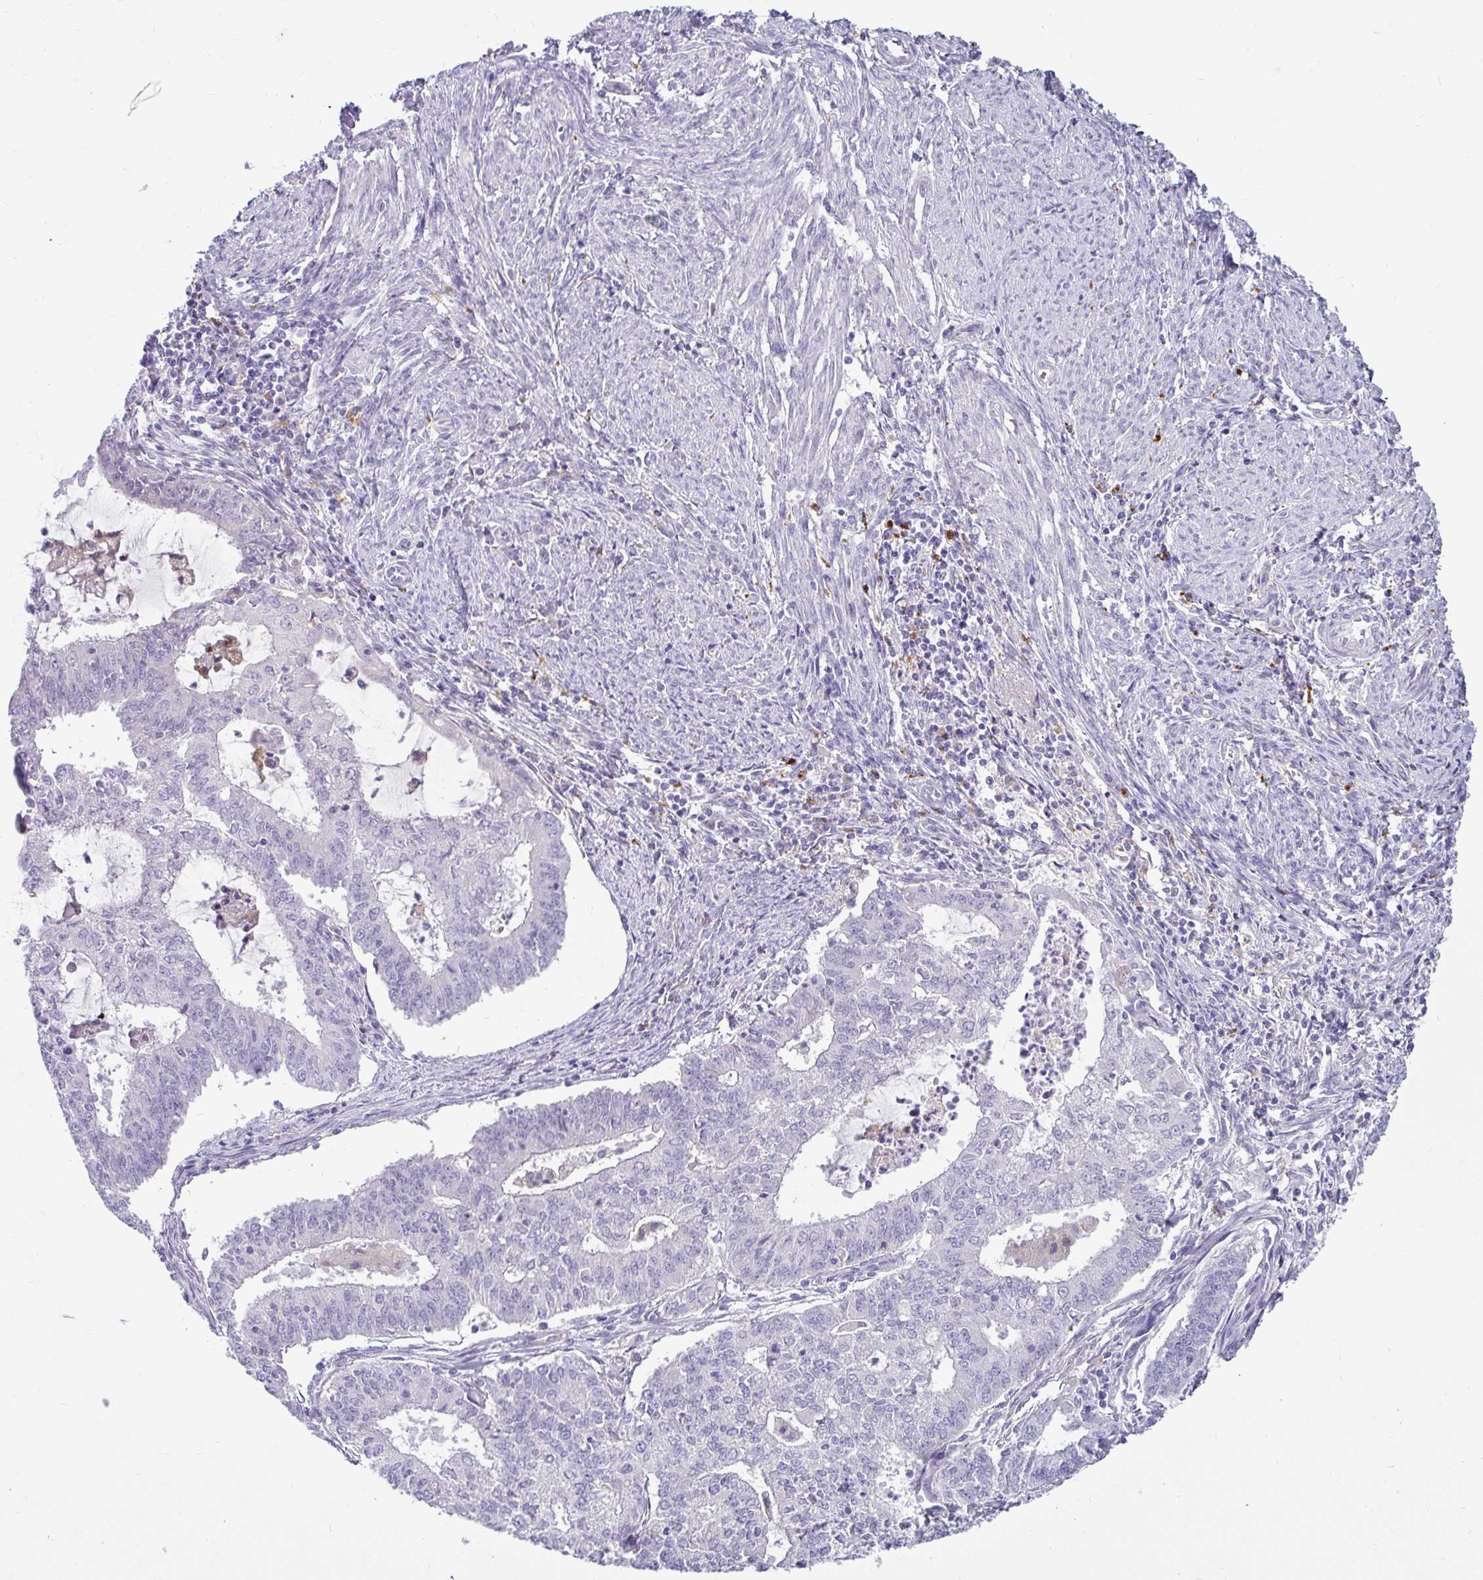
{"staining": {"intensity": "negative", "quantity": "none", "location": "none"}, "tissue": "endometrial cancer", "cell_type": "Tumor cells", "image_type": "cancer", "snomed": [{"axis": "morphology", "description": "Adenocarcinoma, NOS"}, {"axis": "topography", "description": "Endometrium"}], "caption": "There is no significant positivity in tumor cells of endometrial cancer.", "gene": "CTSZ", "patient": {"sex": "female", "age": 61}}